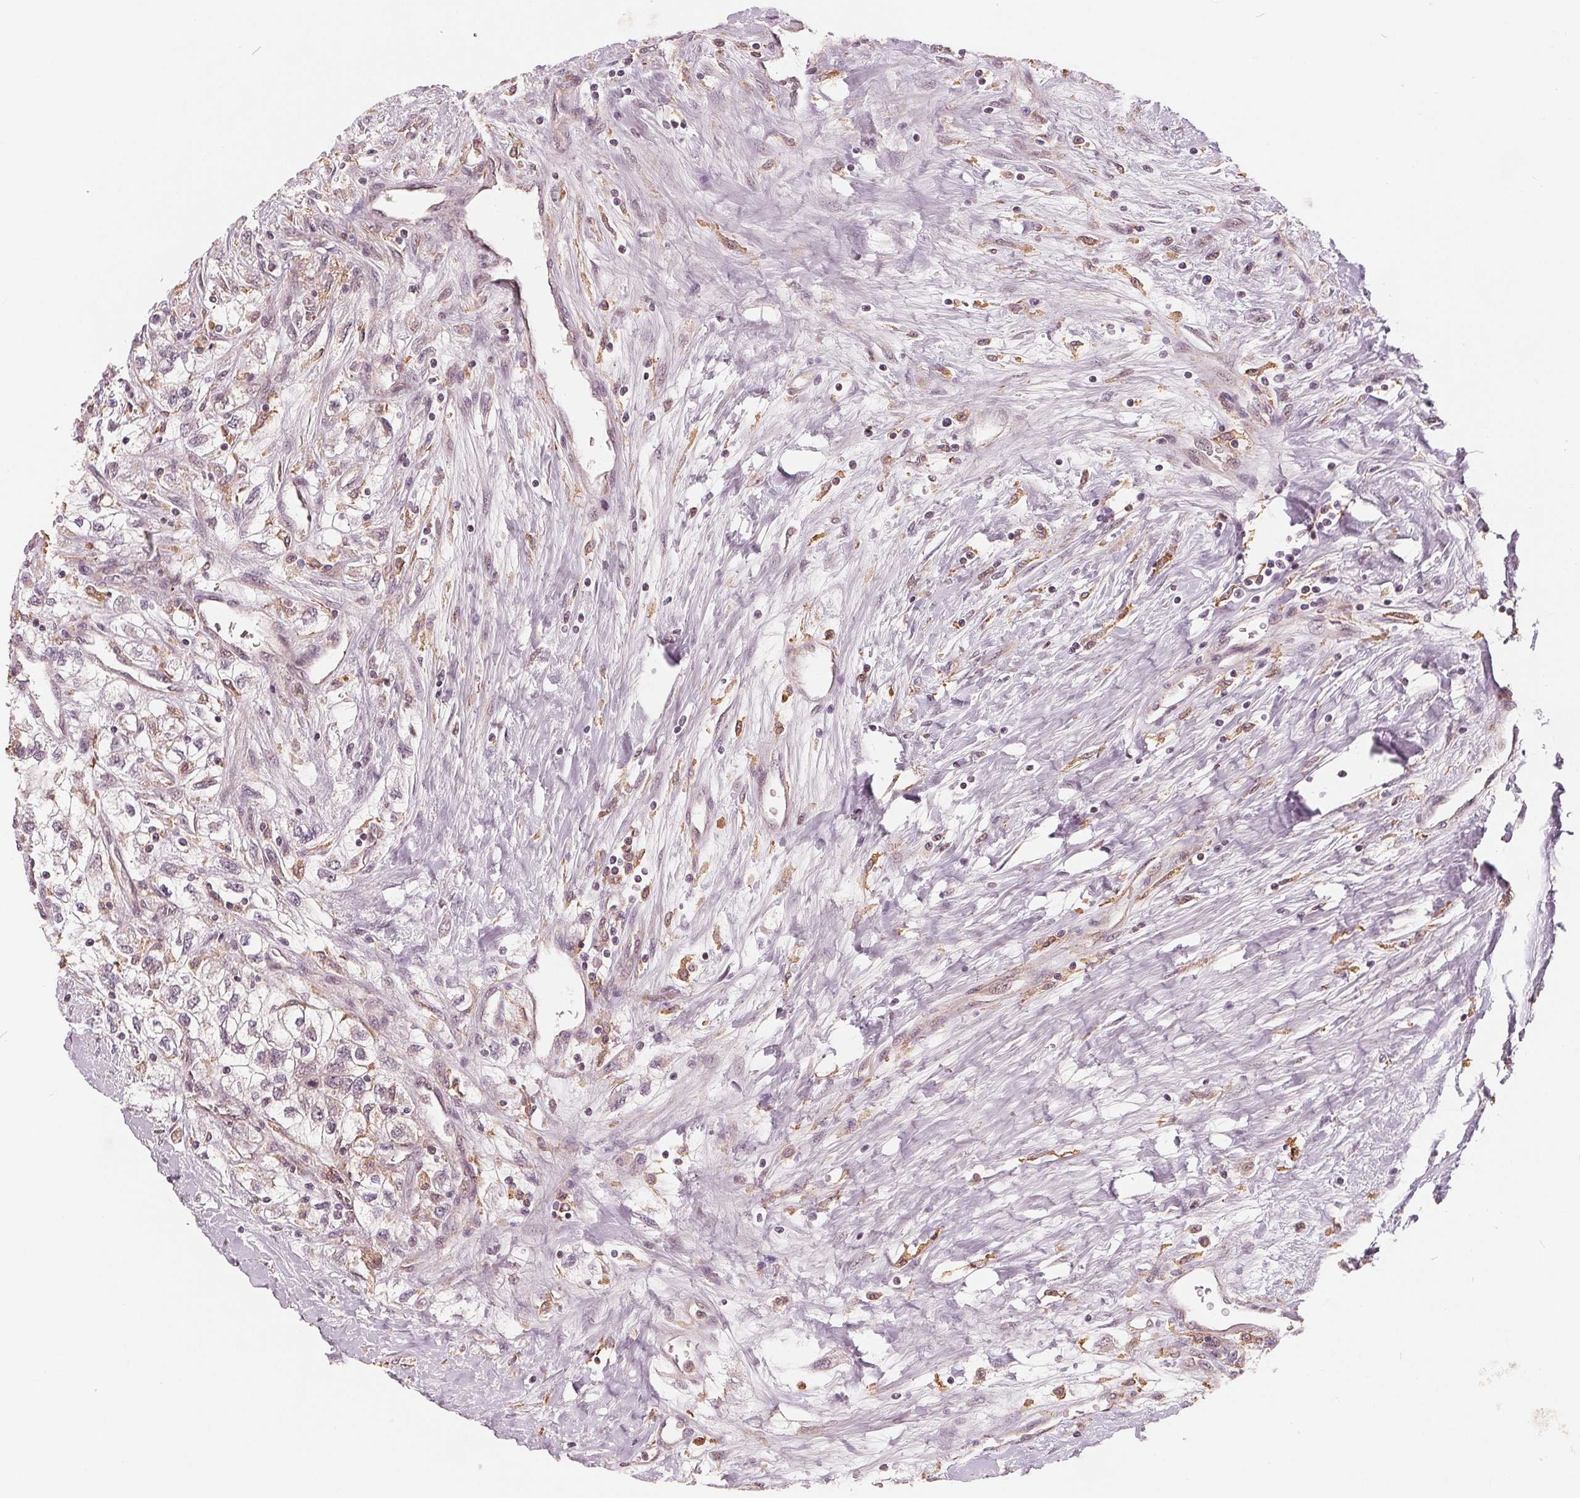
{"staining": {"intensity": "negative", "quantity": "none", "location": "none"}, "tissue": "renal cancer", "cell_type": "Tumor cells", "image_type": "cancer", "snomed": [{"axis": "morphology", "description": "Adenocarcinoma, NOS"}, {"axis": "topography", "description": "Kidney"}], "caption": "DAB (3,3'-diaminobenzidine) immunohistochemical staining of human renal cancer displays no significant expression in tumor cells.", "gene": "IL9R", "patient": {"sex": "male", "age": 59}}